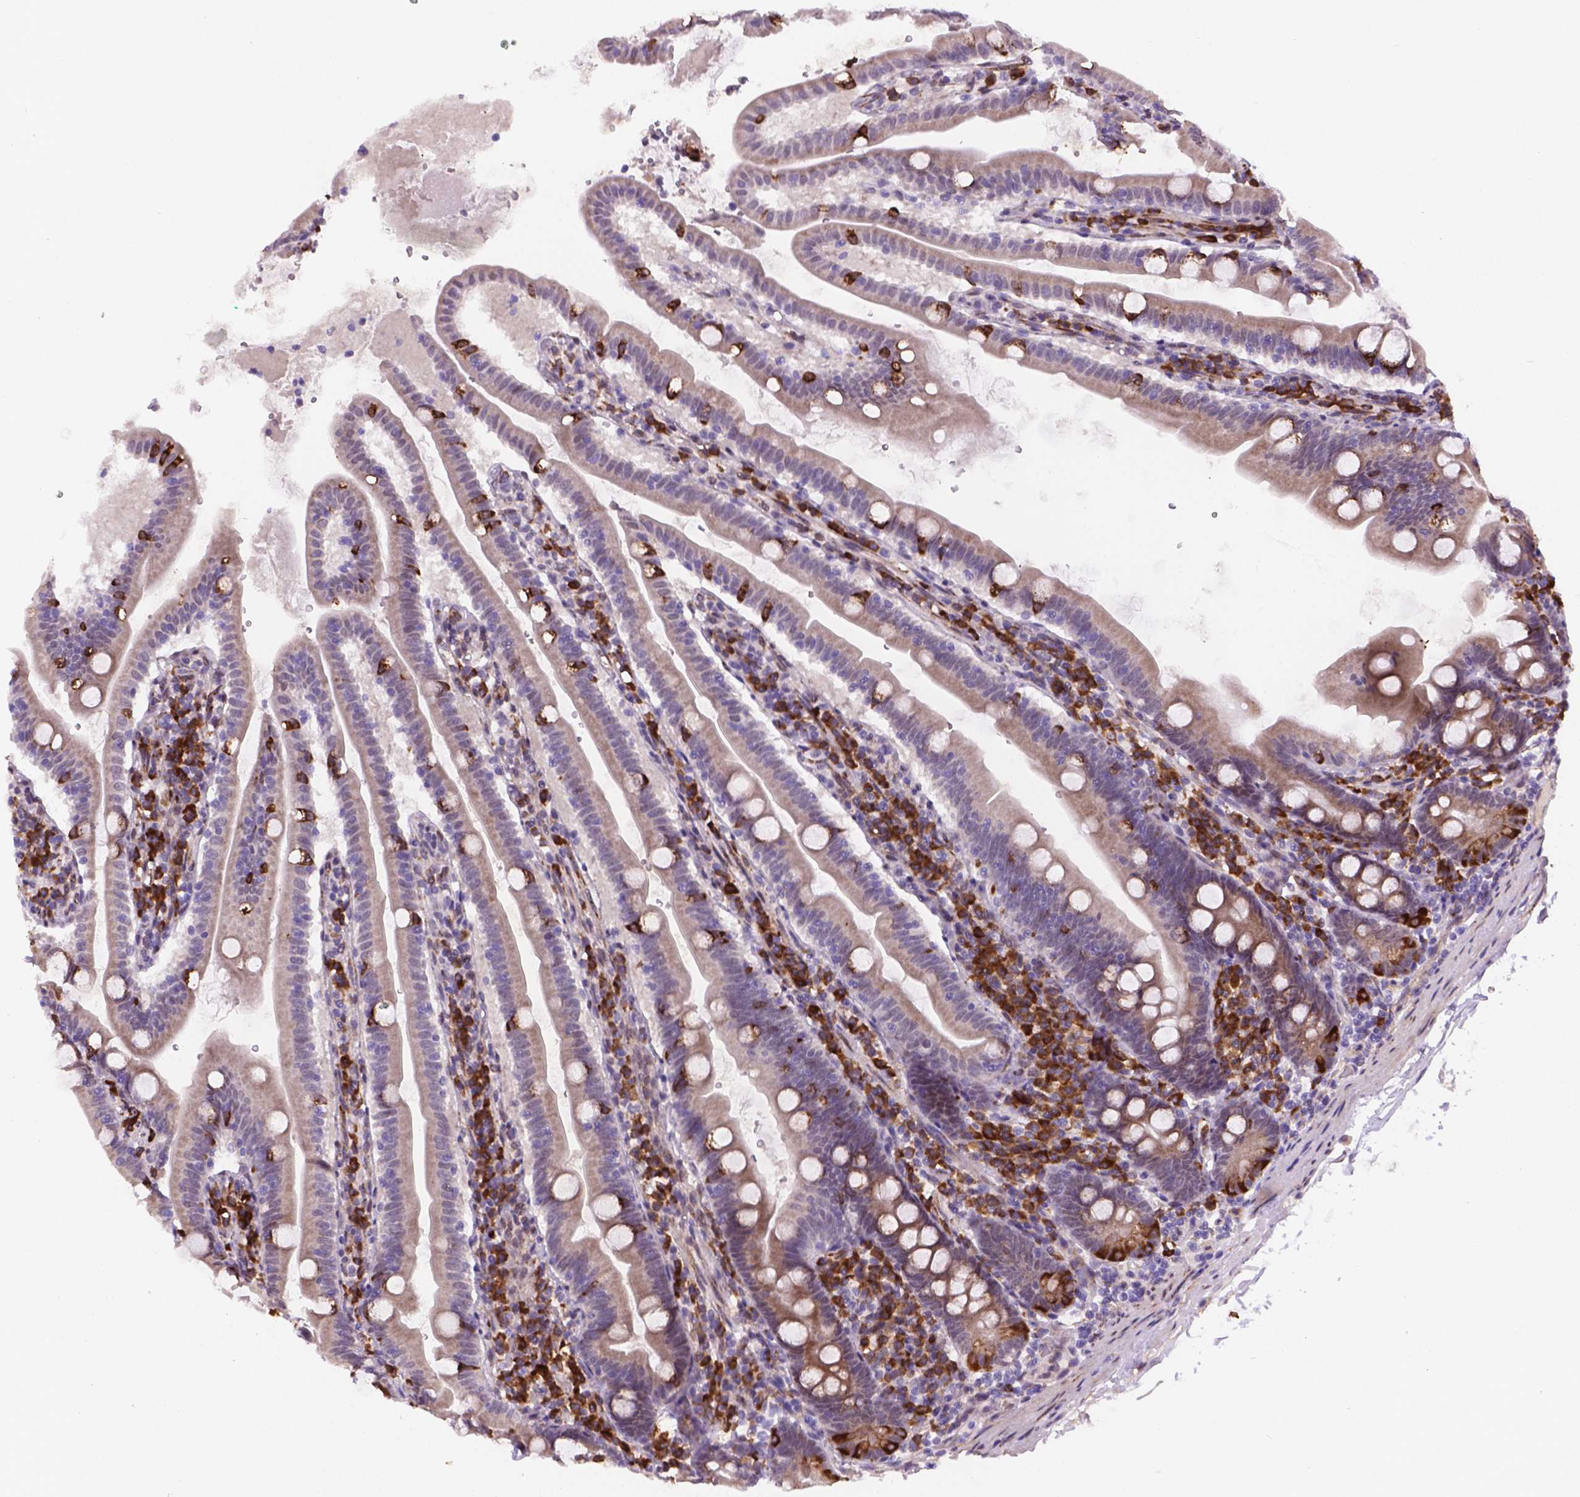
{"staining": {"intensity": "strong", "quantity": "<25%", "location": "cytoplasmic/membranous"}, "tissue": "duodenum", "cell_type": "Glandular cells", "image_type": "normal", "snomed": [{"axis": "morphology", "description": "Normal tissue, NOS"}, {"axis": "topography", "description": "Duodenum"}], "caption": "Duodenum stained with DAB (3,3'-diaminobenzidine) immunohistochemistry (IHC) reveals medium levels of strong cytoplasmic/membranous staining in approximately <25% of glandular cells.", "gene": "FNIP1", "patient": {"sex": "female", "age": 67}}